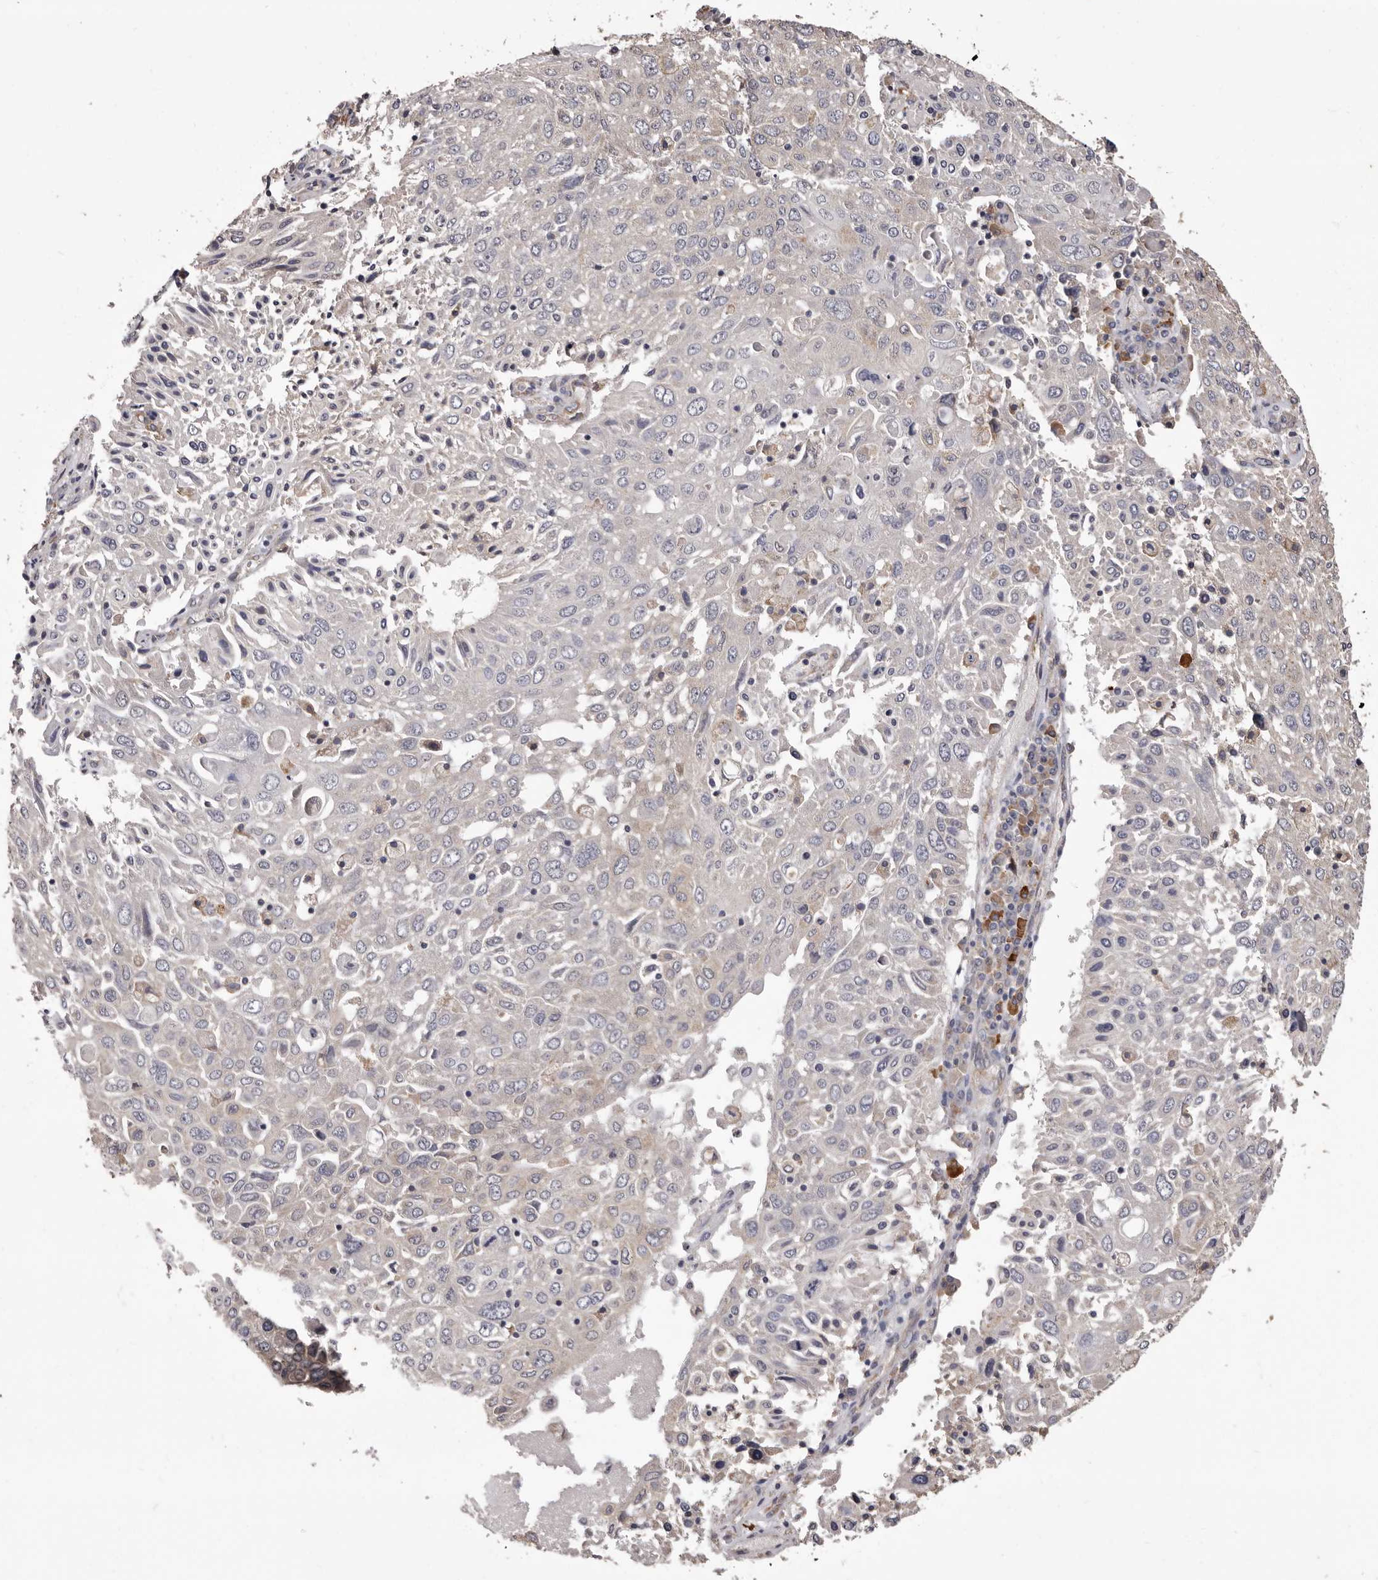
{"staining": {"intensity": "negative", "quantity": "none", "location": "none"}, "tissue": "lung cancer", "cell_type": "Tumor cells", "image_type": "cancer", "snomed": [{"axis": "morphology", "description": "Squamous cell carcinoma, NOS"}, {"axis": "topography", "description": "Lung"}], "caption": "Lung cancer stained for a protein using IHC demonstrates no positivity tumor cells.", "gene": "ETNK1", "patient": {"sex": "male", "age": 65}}